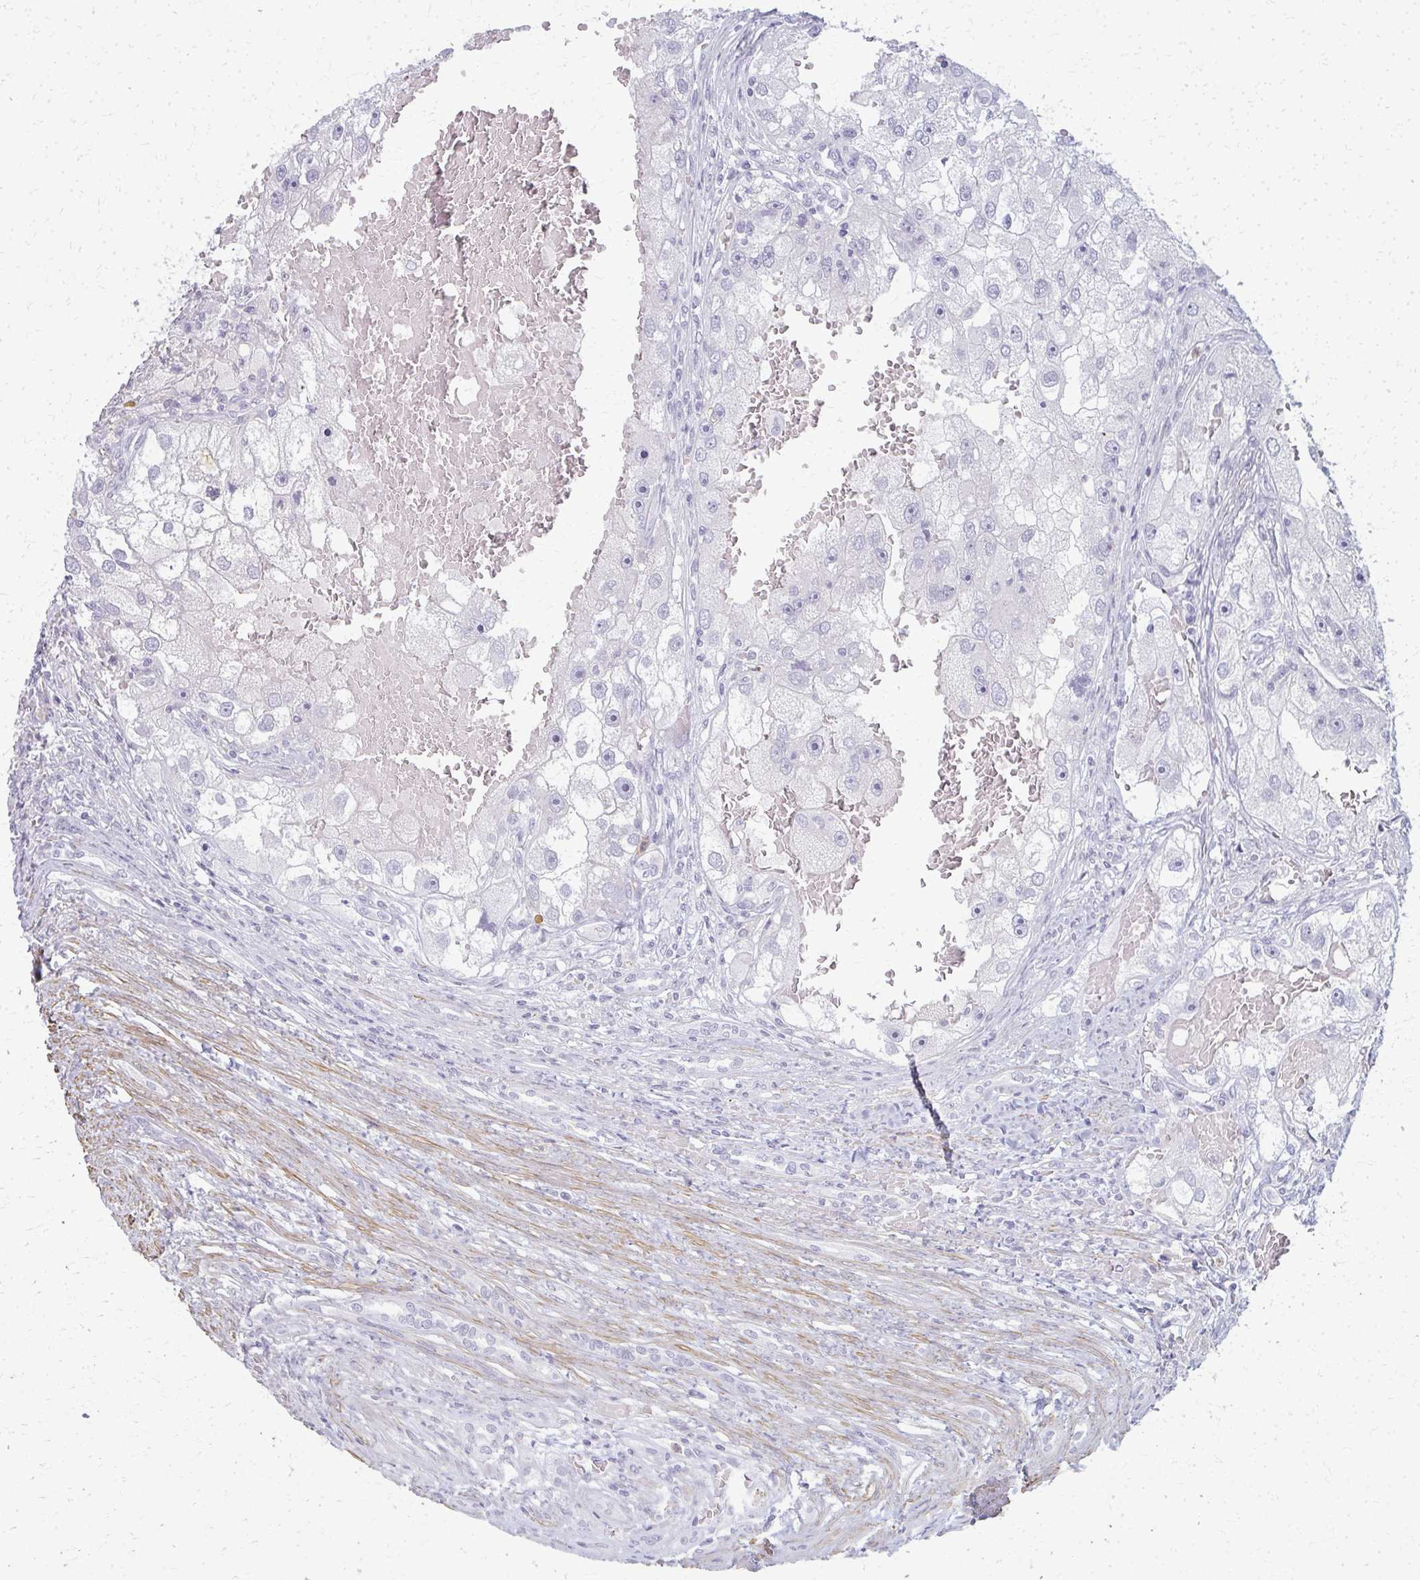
{"staining": {"intensity": "negative", "quantity": "none", "location": "none"}, "tissue": "renal cancer", "cell_type": "Tumor cells", "image_type": "cancer", "snomed": [{"axis": "morphology", "description": "Adenocarcinoma, NOS"}, {"axis": "topography", "description": "Kidney"}], "caption": "Tumor cells show no significant staining in renal cancer. The staining was performed using DAB to visualize the protein expression in brown, while the nuclei were stained in blue with hematoxylin (Magnification: 20x).", "gene": "CA3", "patient": {"sex": "male", "age": 63}}